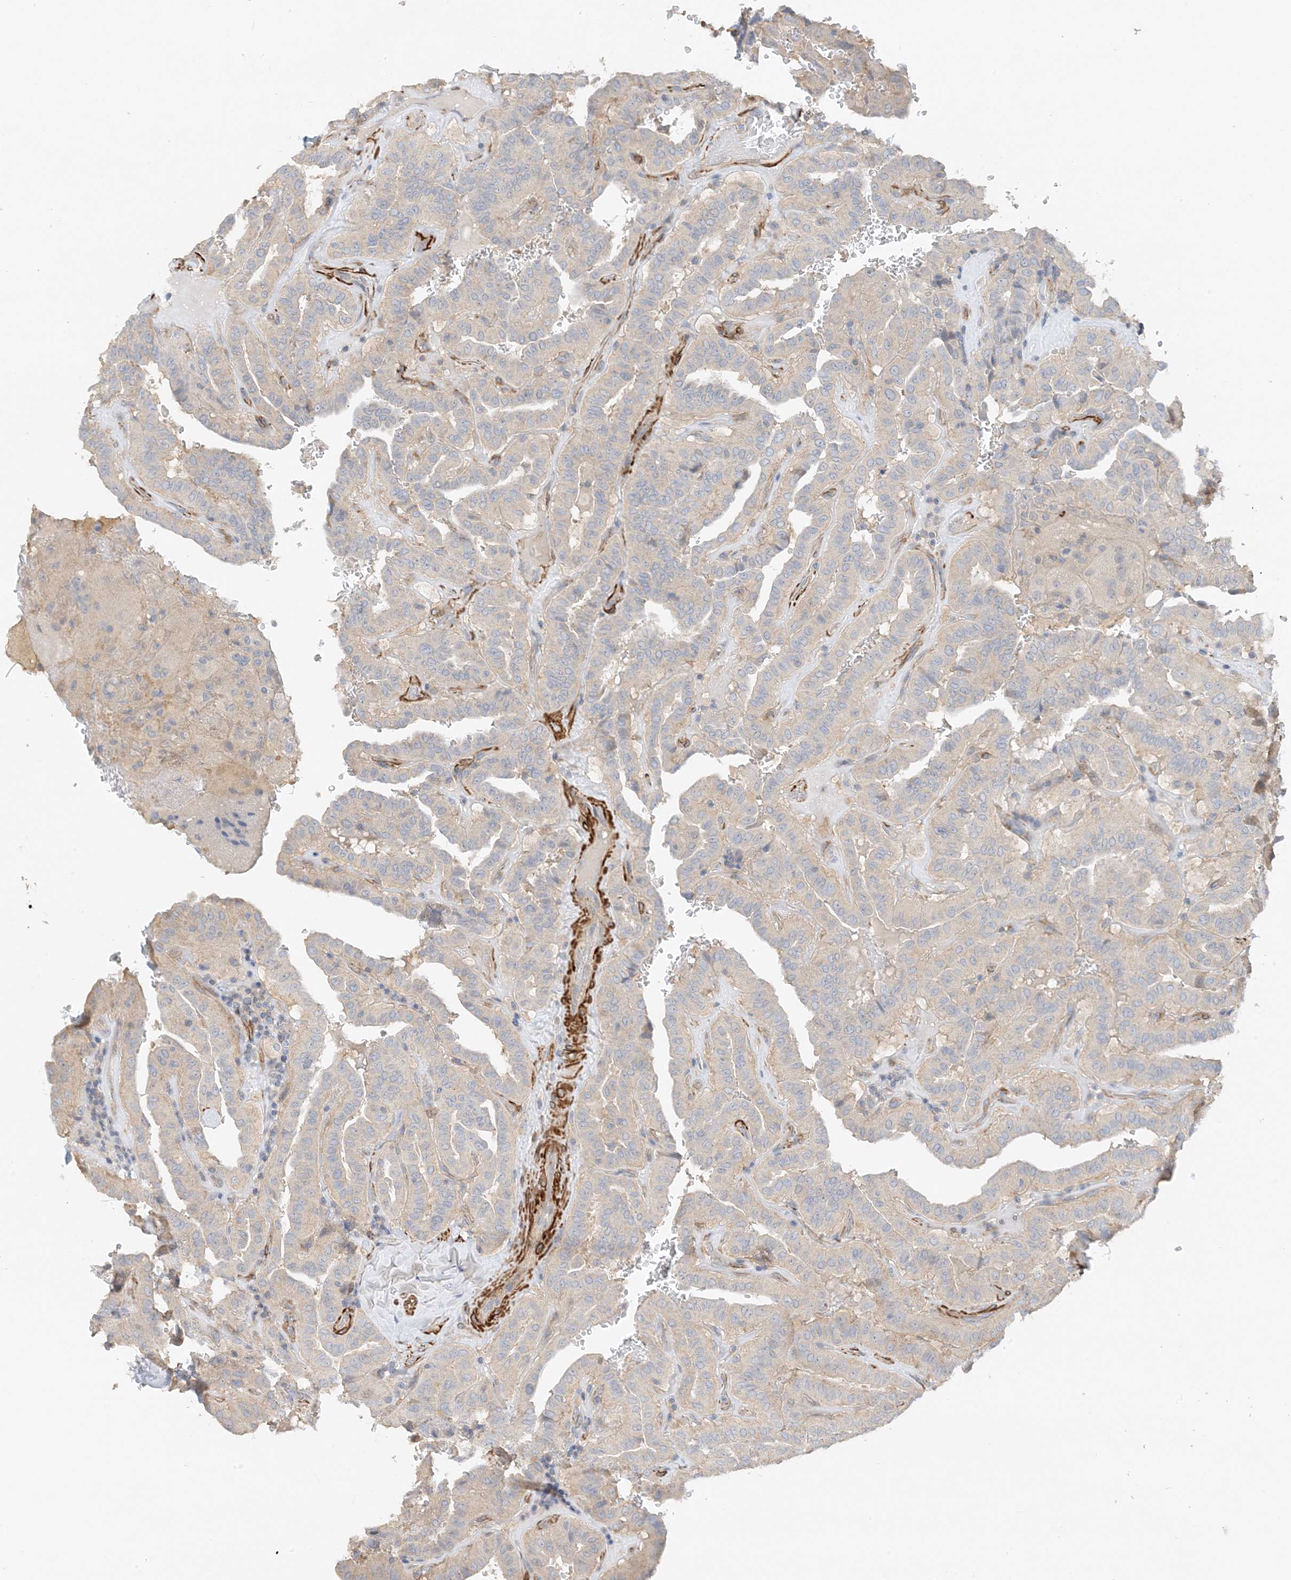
{"staining": {"intensity": "weak", "quantity": "<25%", "location": "cytoplasmic/membranous"}, "tissue": "thyroid cancer", "cell_type": "Tumor cells", "image_type": "cancer", "snomed": [{"axis": "morphology", "description": "Papillary adenocarcinoma, NOS"}, {"axis": "topography", "description": "Thyroid gland"}], "caption": "Thyroid papillary adenocarcinoma stained for a protein using immunohistochemistry (IHC) displays no expression tumor cells.", "gene": "KIFBP", "patient": {"sex": "male", "age": 77}}